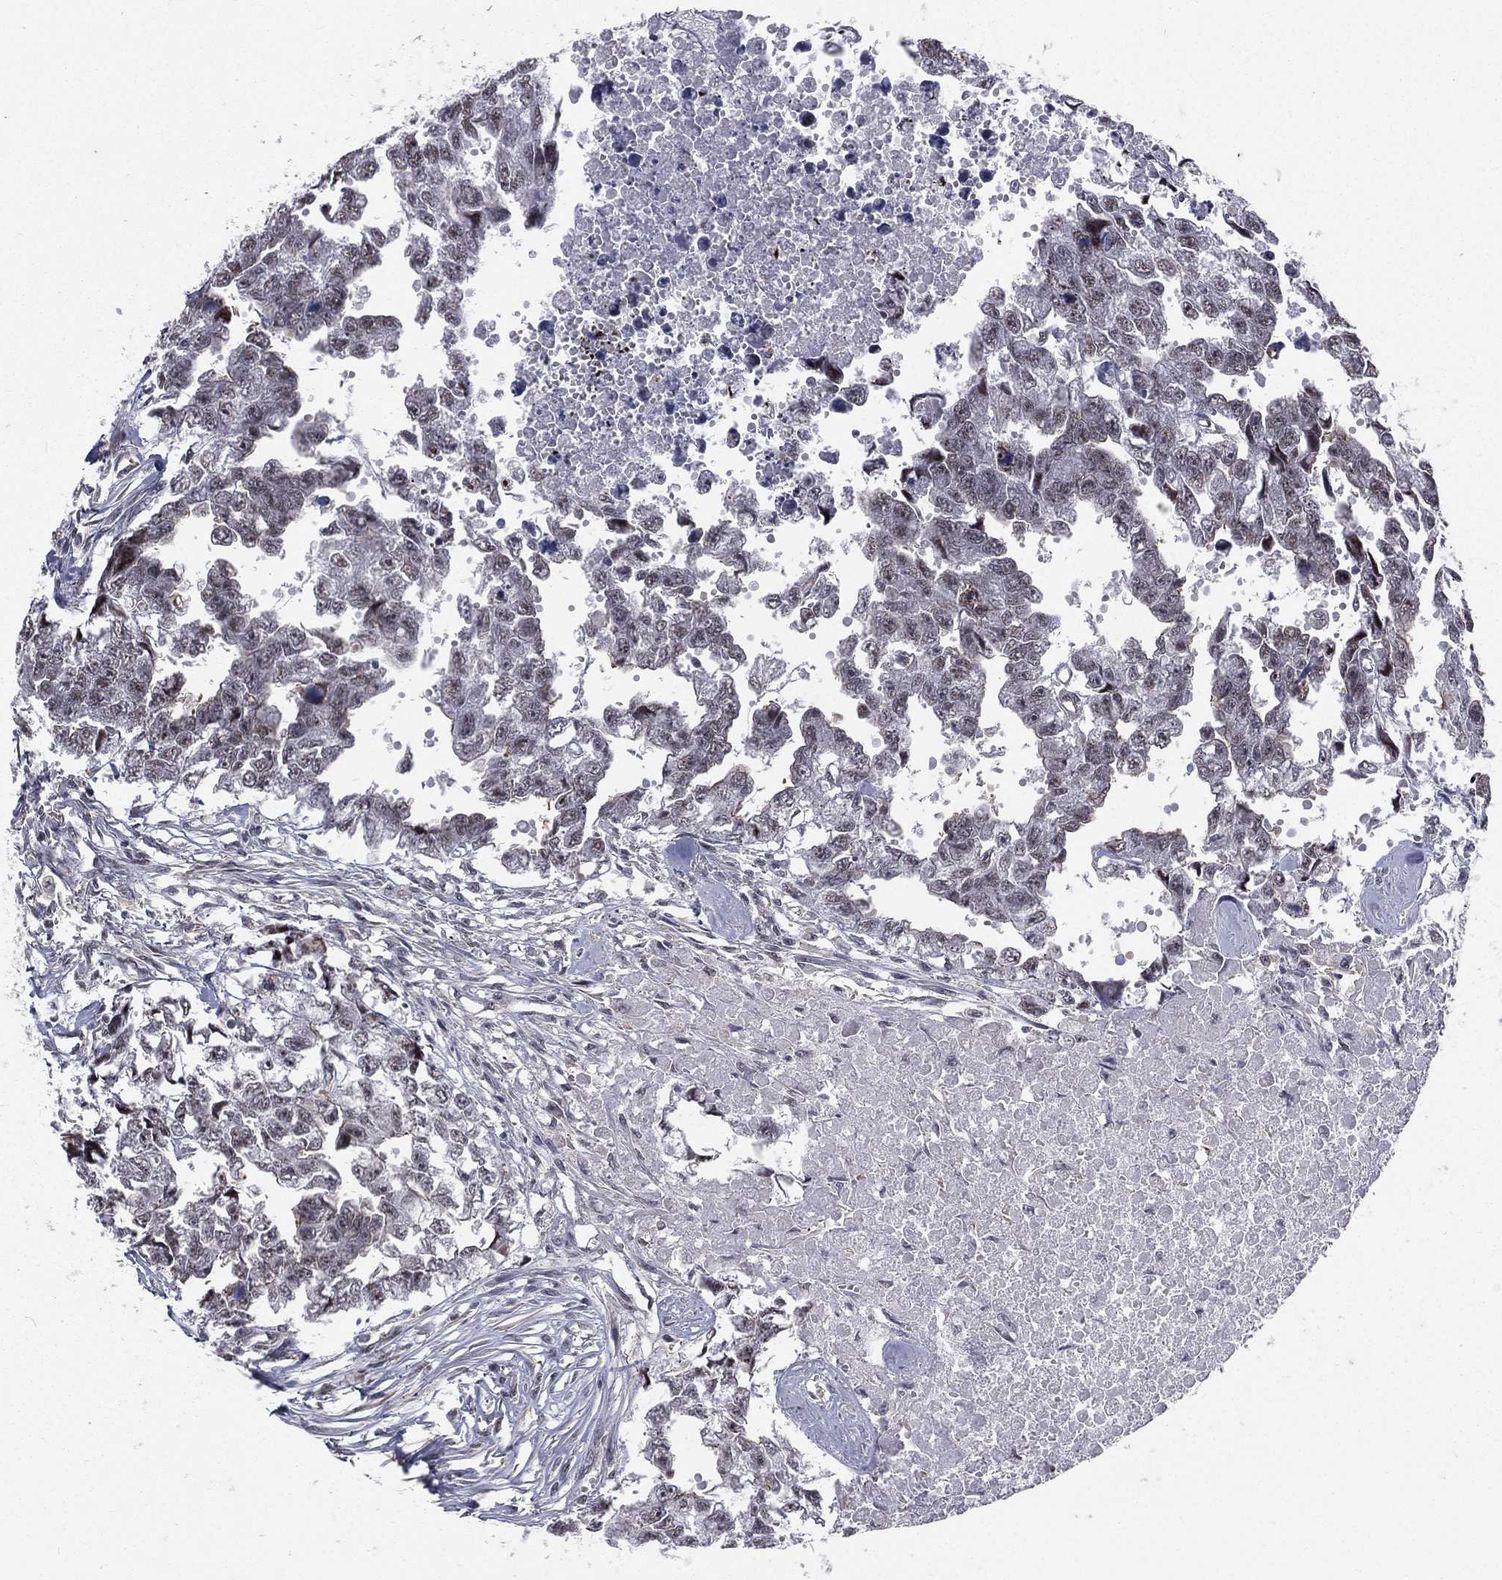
{"staining": {"intensity": "moderate", "quantity": "<25%", "location": "nuclear"}, "tissue": "testis cancer", "cell_type": "Tumor cells", "image_type": "cancer", "snomed": [{"axis": "morphology", "description": "Carcinoma, Embryonal, NOS"}, {"axis": "morphology", "description": "Teratoma, malignant, NOS"}, {"axis": "topography", "description": "Testis"}], "caption": "Immunohistochemical staining of human testis cancer (malignant teratoma) reveals moderate nuclear protein staining in about <25% of tumor cells. The staining was performed using DAB (3,3'-diaminobenzidine) to visualize the protein expression in brown, while the nuclei were stained in blue with hematoxylin (Magnification: 20x).", "gene": "MORC2", "patient": {"sex": "male", "age": 44}}